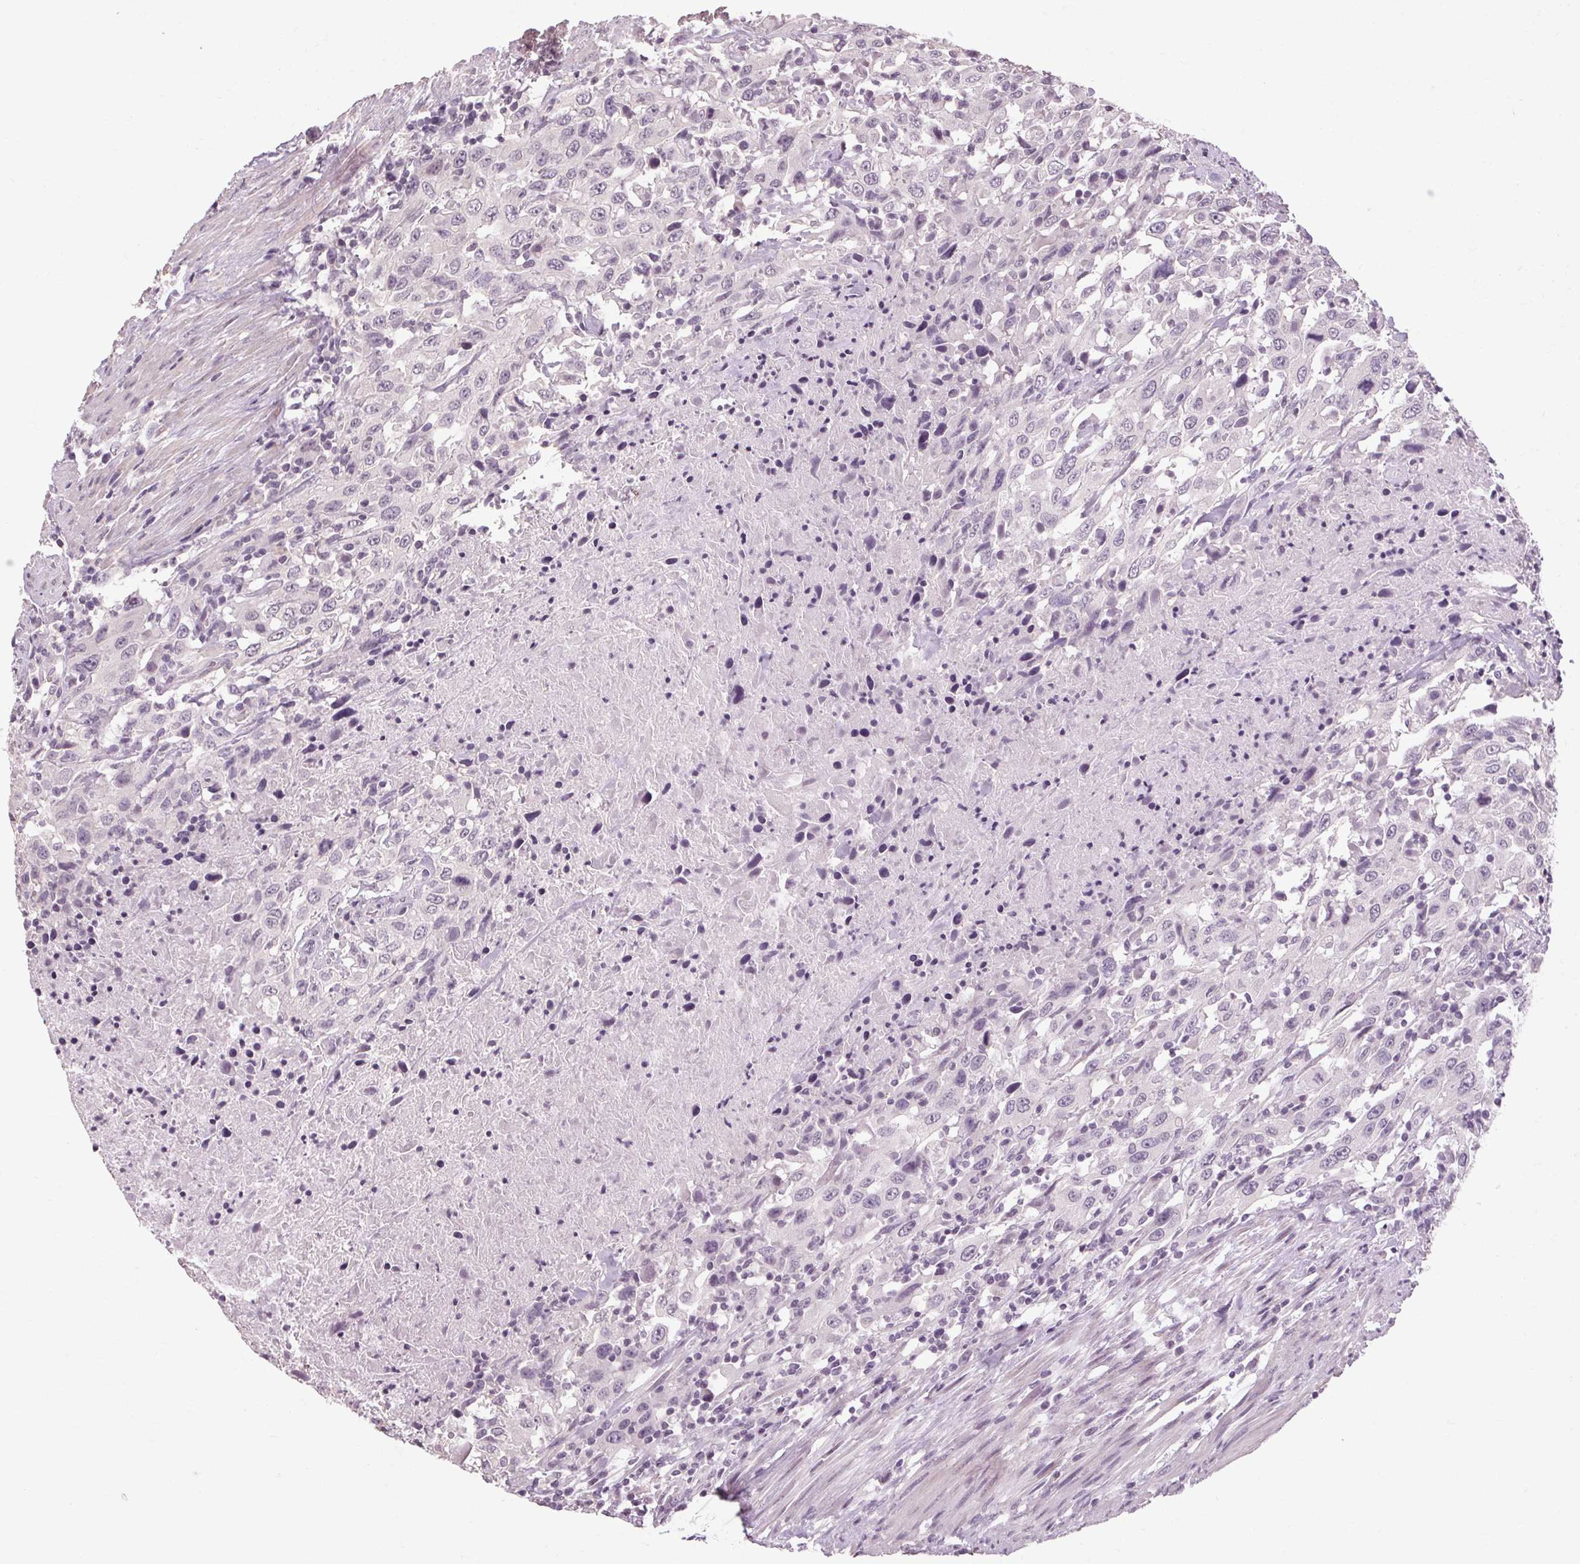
{"staining": {"intensity": "negative", "quantity": "none", "location": "none"}, "tissue": "urothelial cancer", "cell_type": "Tumor cells", "image_type": "cancer", "snomed": [{"axis": "morphology", "description": "Urothelial carcinoma, High grade"}, {"axis": "topography", "description": "Urinary bladder"}], "caption": "Tumor cells show no significant expression in urothelial cancer.", "gene": "POMC", "patient": {"sex": "male", "age": 61}}